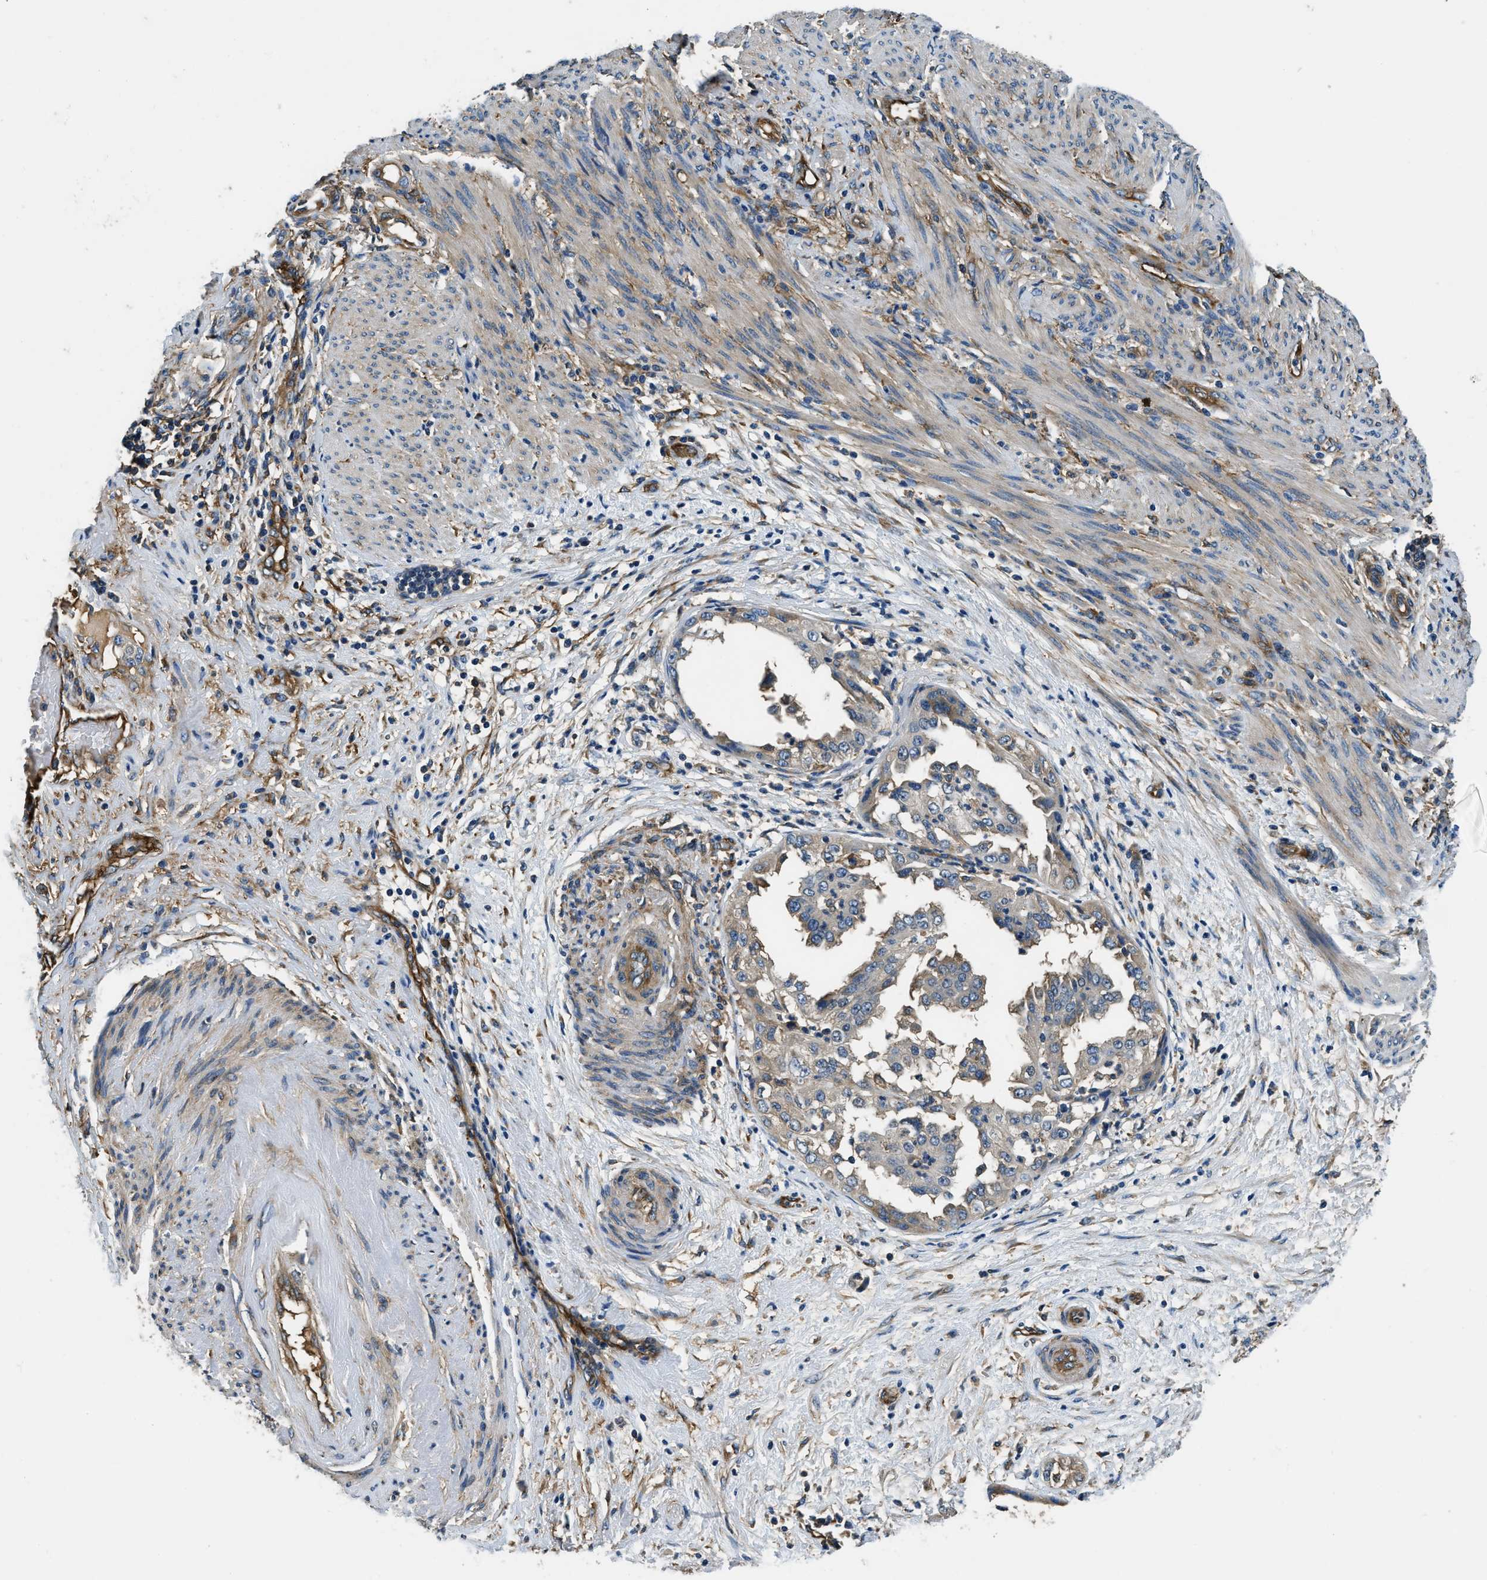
{"staining": {"intensity": "negative", "quantity": "none", "location": "none"}, "tissue": "endometrial cancer", "cell_type": "Tumor cells", "image_type": "cancer", "snomed": [{"axis": "morphology", "description": "Adenocarcinoma, NOS"}, {"axis": "topography", "description": "Endometrium"}], "caption": "Immunohistochemistry (IHC) of human endometrial cancer (adenocarcinoma) exhibits no expression in tumor cells. (Brightfield microscopy of DAB IHC at high magnification).", "gene": "EEA1", "patient": {"sex": "female", "age": 85}}